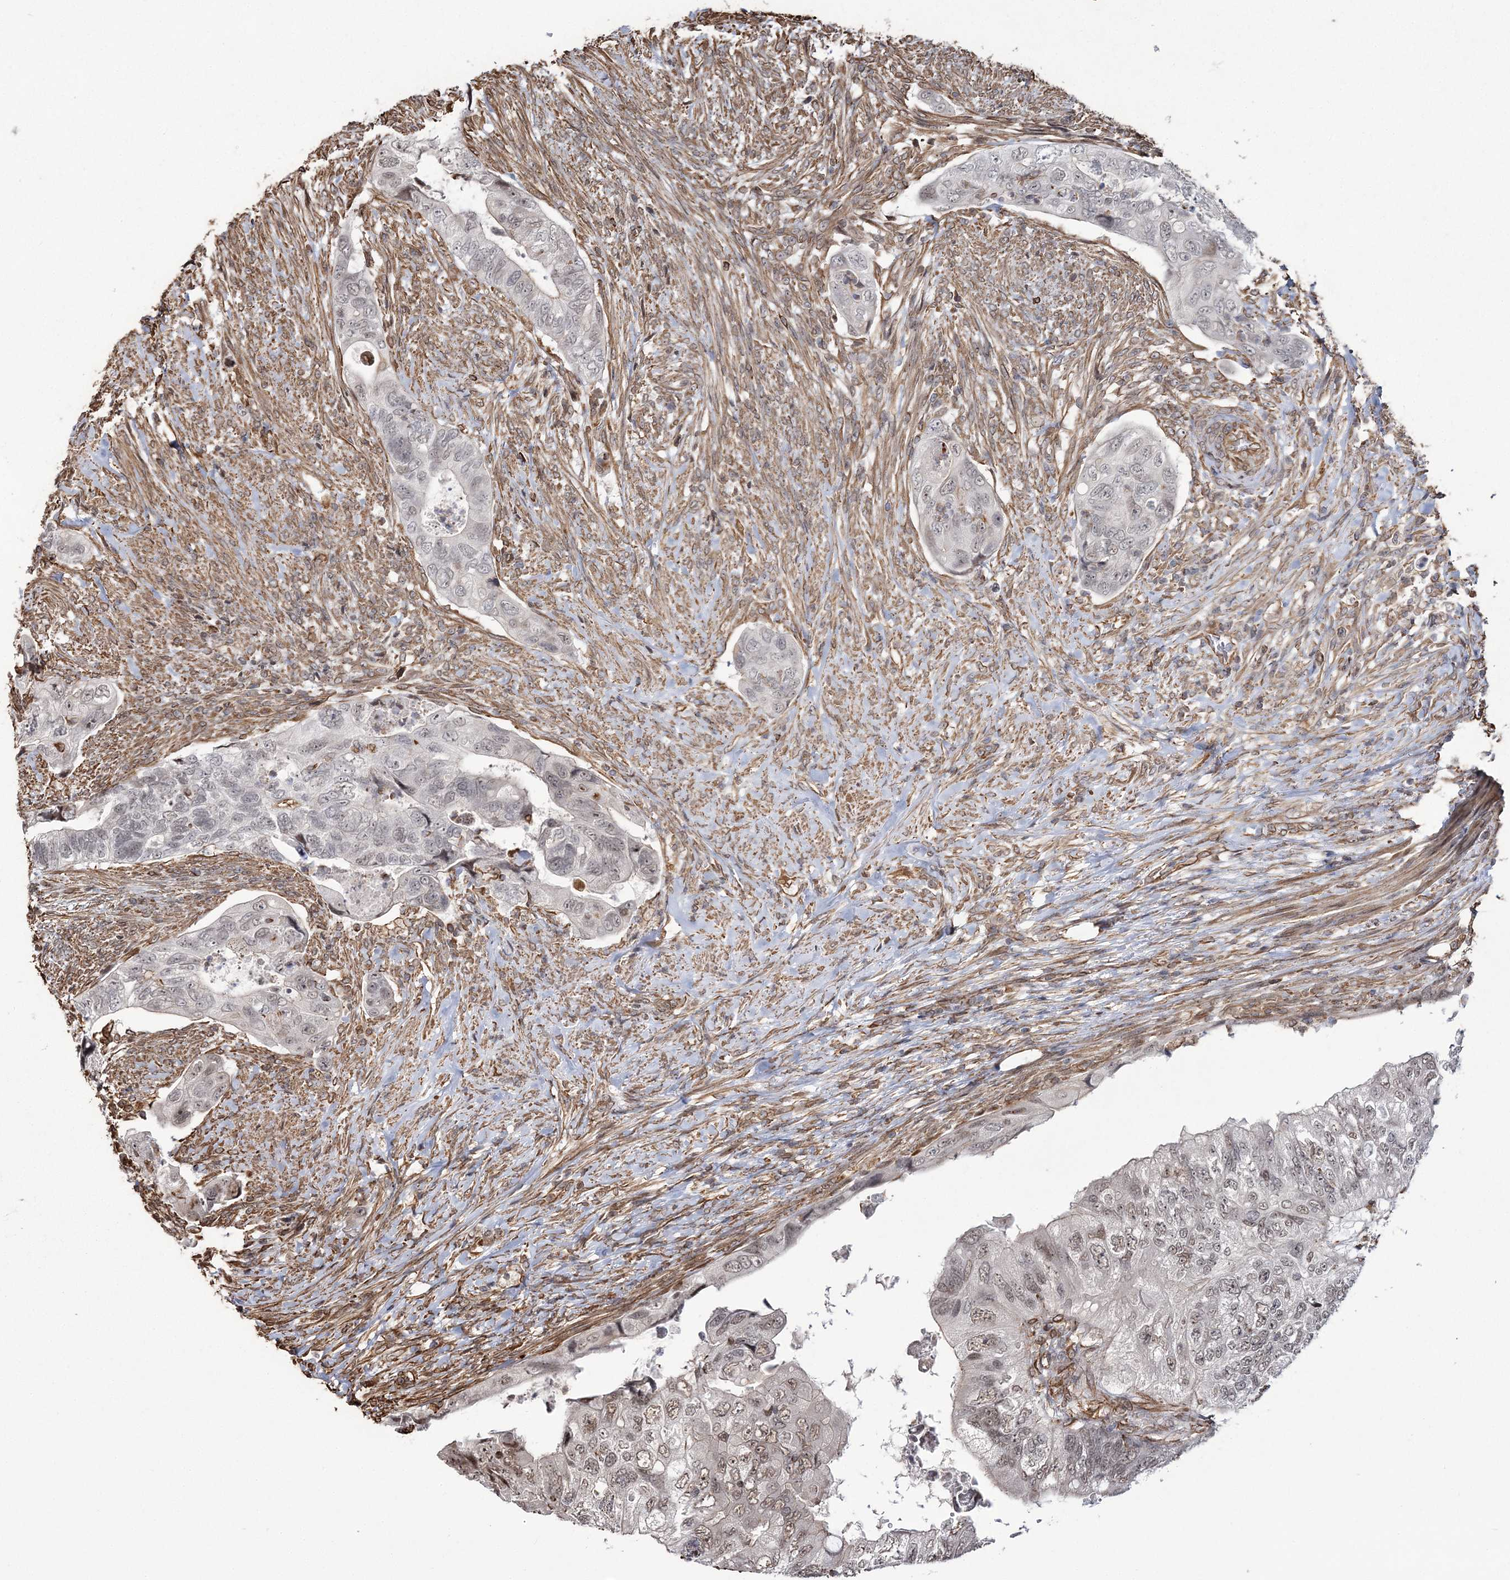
{"staining": {"intensity": "moderate", "quantity": "25%-75%", "location": "nuclear"}, "tissue": "colorectal cancer", "cell_type": "Tumor cells", "image_type": "cancer", "snomed": [{"axis": "morphology", "description": "Adenocarcinoma, NOS"}, {"axis": "topography", "description": "Rectum"}], "caption": "IHC of adenocarcinoma (colorectal) demonstrates medium levels of moderate nuclear positivity in approximately 25%-75% of tumor cells.", "gene": "ATP11B", "patient": {"sex": "male", "age": 63}}